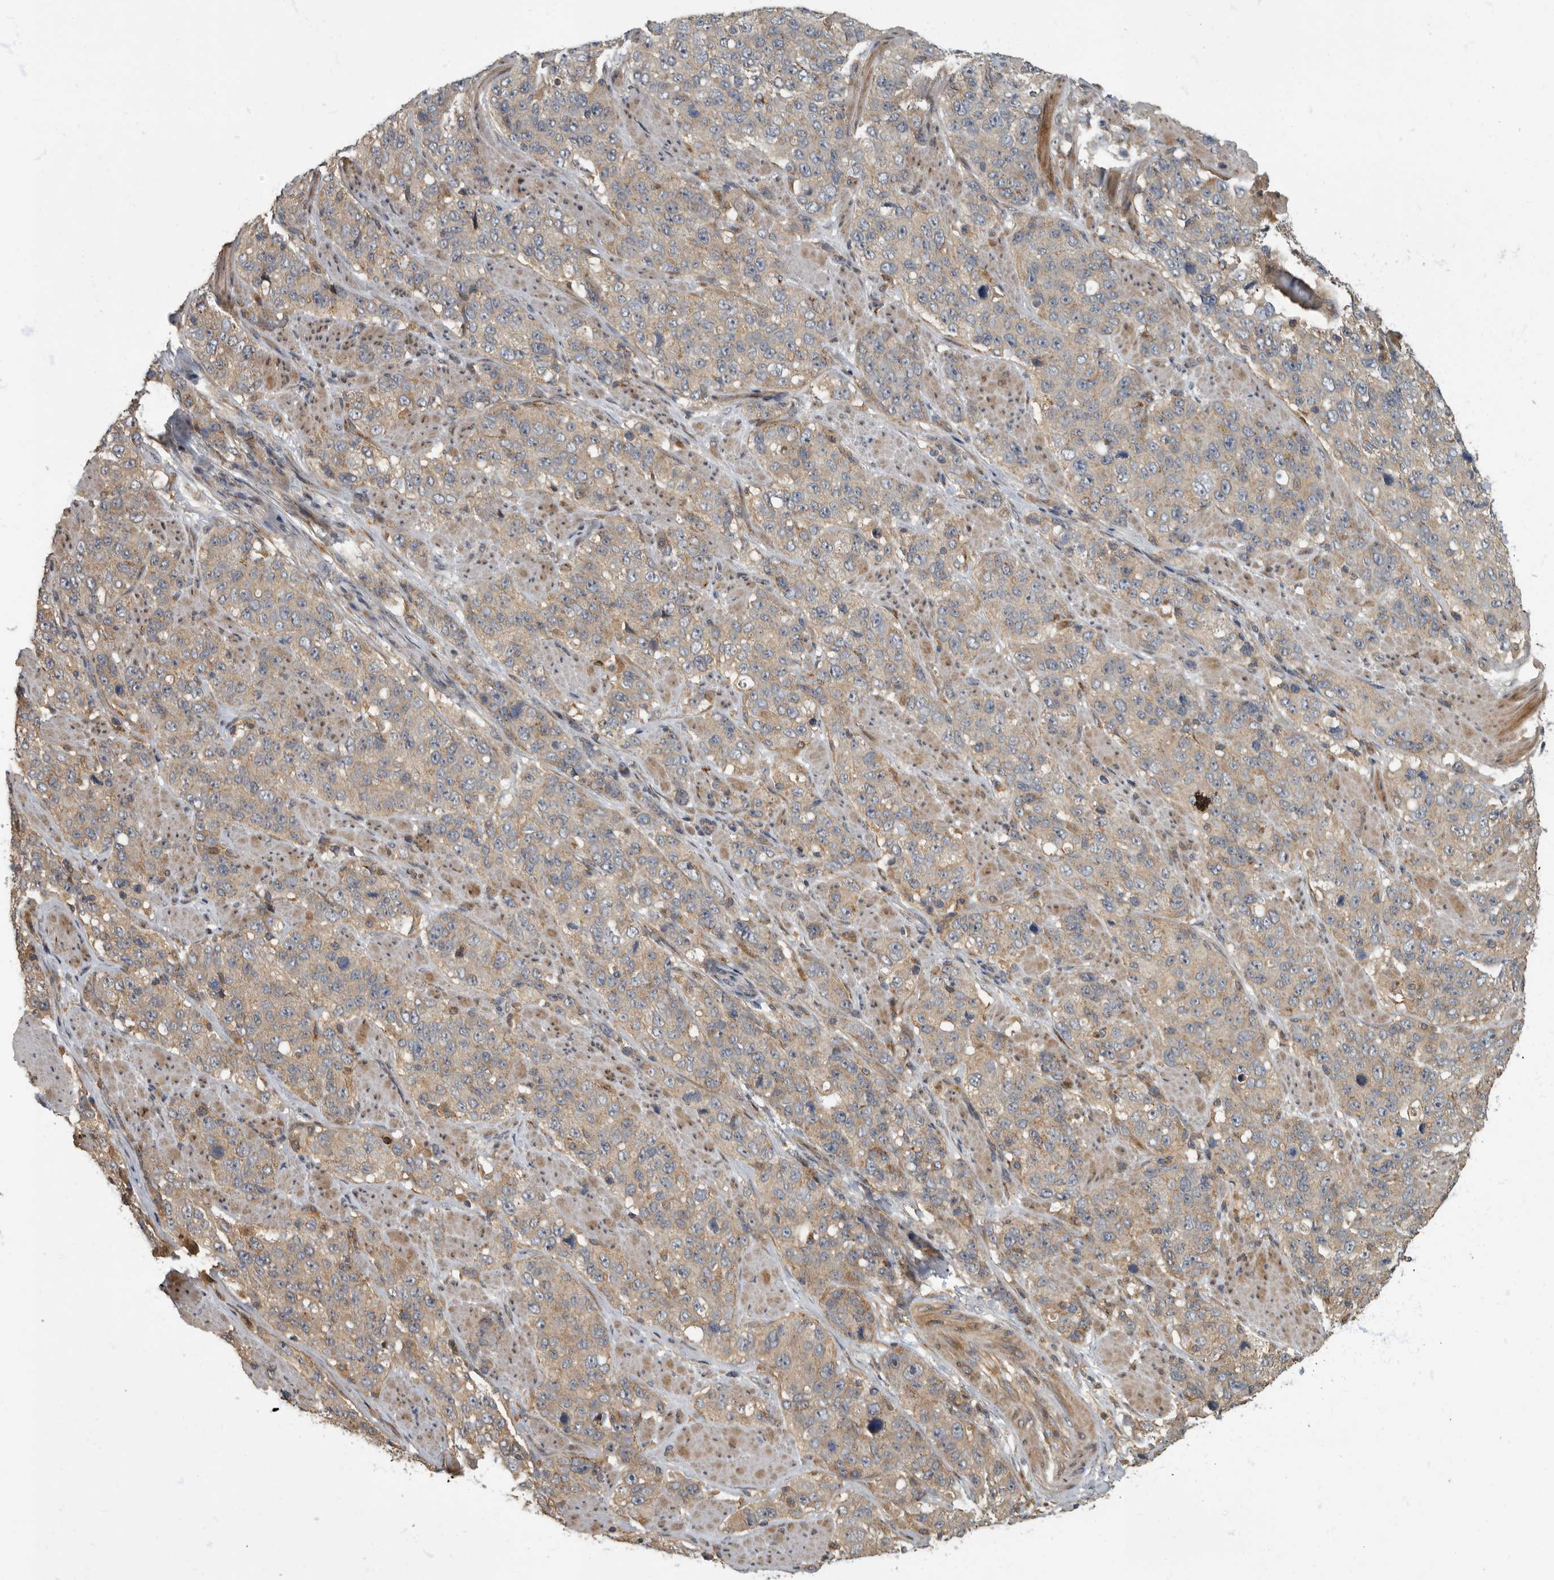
{"staining": {"intensity": "weak", "quantity": "<25%", "location": "cytoplasmic/membranous"}, "tissue": "stomach cancer", "cell_type": "Tumor cells", "image_type": "cancer", "snomed": [{"axis": "morphology", "description": "Adenocarcinoma, NOS"}, {"axis": "topography", "description": "Stomach"}], "caption": "Tumor cells show no significant positivity in adenocarcinoma (stomach). (Immunohistochemistry, brightfield microscopy, high magnification).", "gene": "IQCK", "patient": {"sex": "male", "age": 48}}